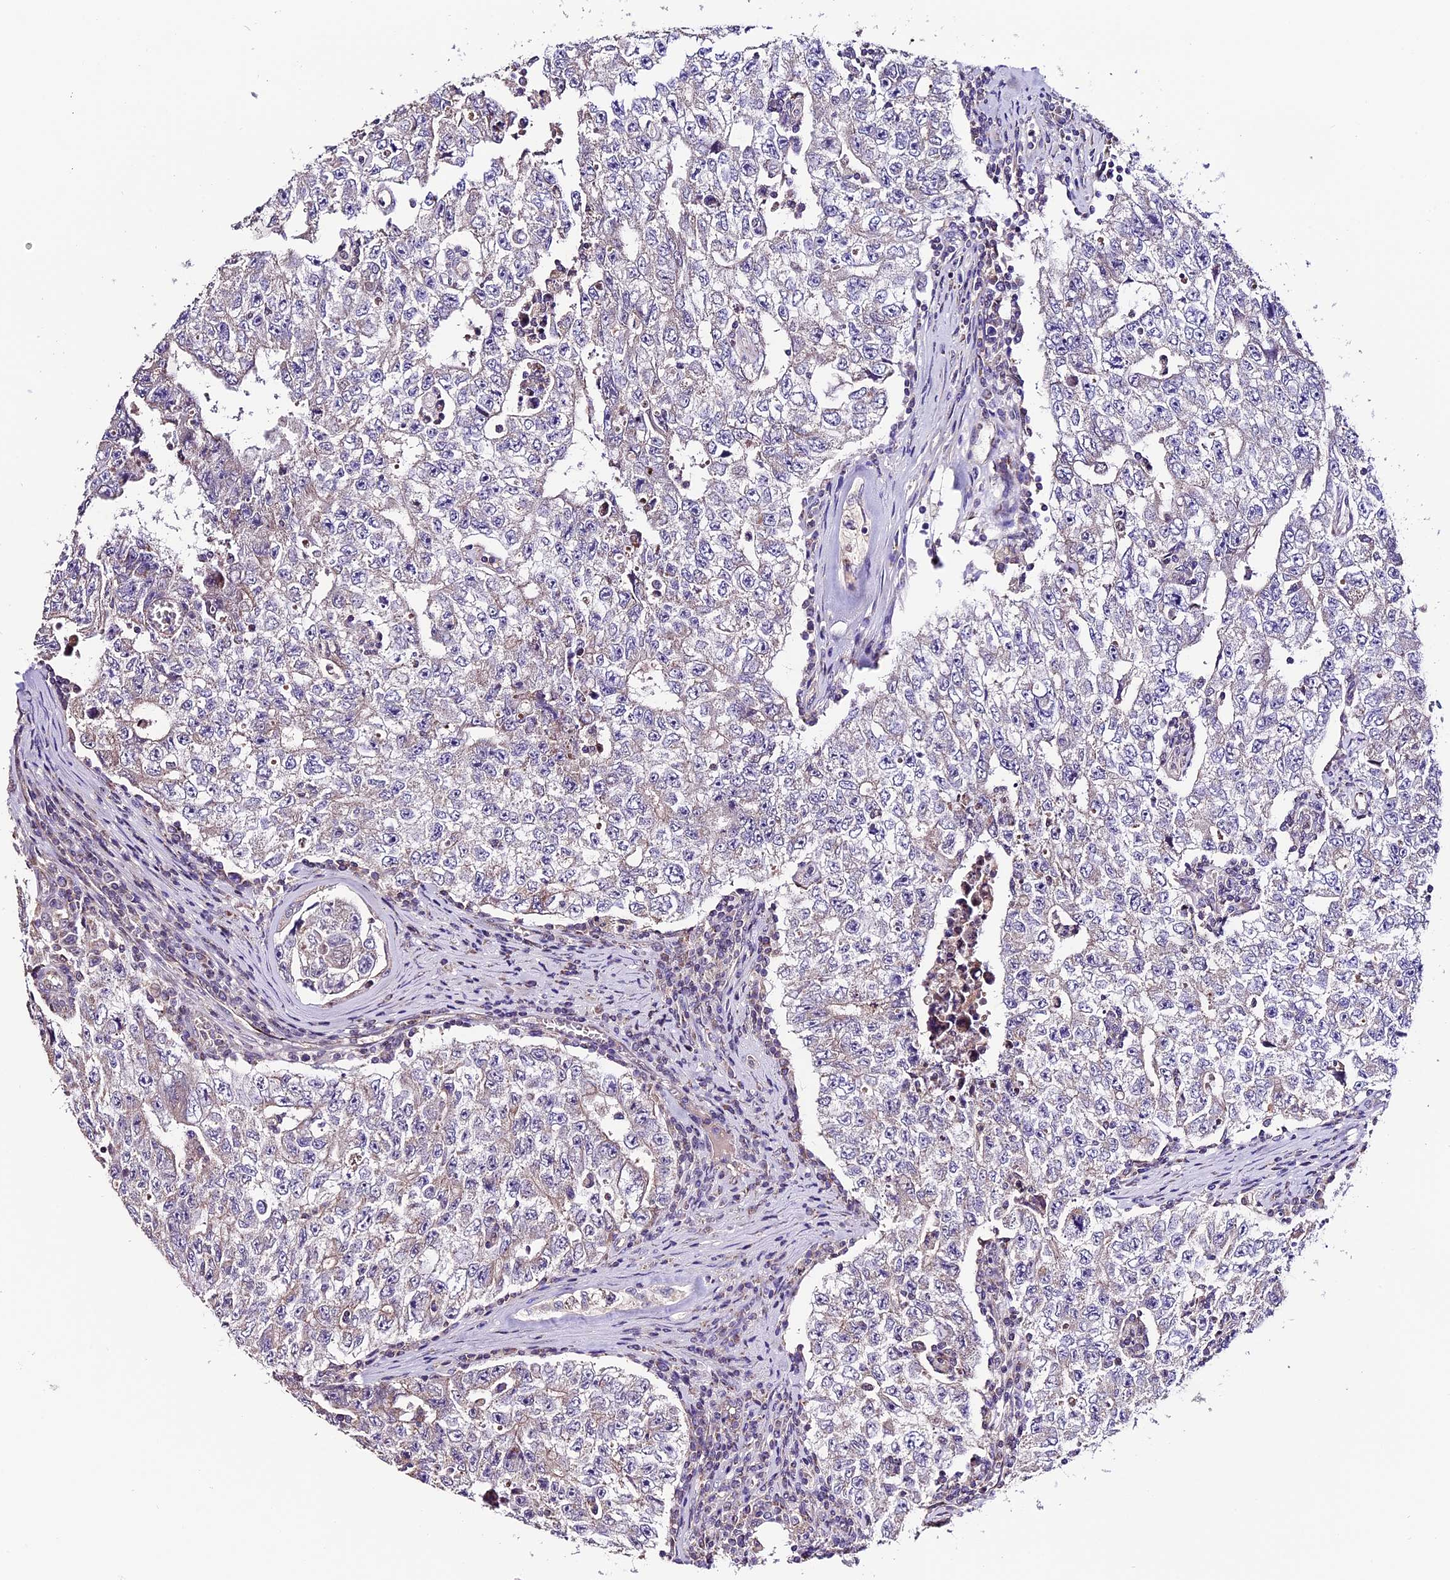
{"staining": {"intensity": "negative", "quantity": "none", "location": "none"}, "tissue": "testis cancer", "cell_type": "Tumor cells", "image_type": "cancer", "snomed": [{"axis": "morphology", "description": "Carcinoma, Embryonal, NOS"}, {"axis": "topography", "description": "Testis"}], "caption": "The micrograph demonstrates no significant staining in tumor cells of testis cancer. (DAB (3,3'-diaminobenzidine) IHC with hematoxylin counter stain).", "gene": "DDX28", "patient": {"sex": "male", "age": 17}}